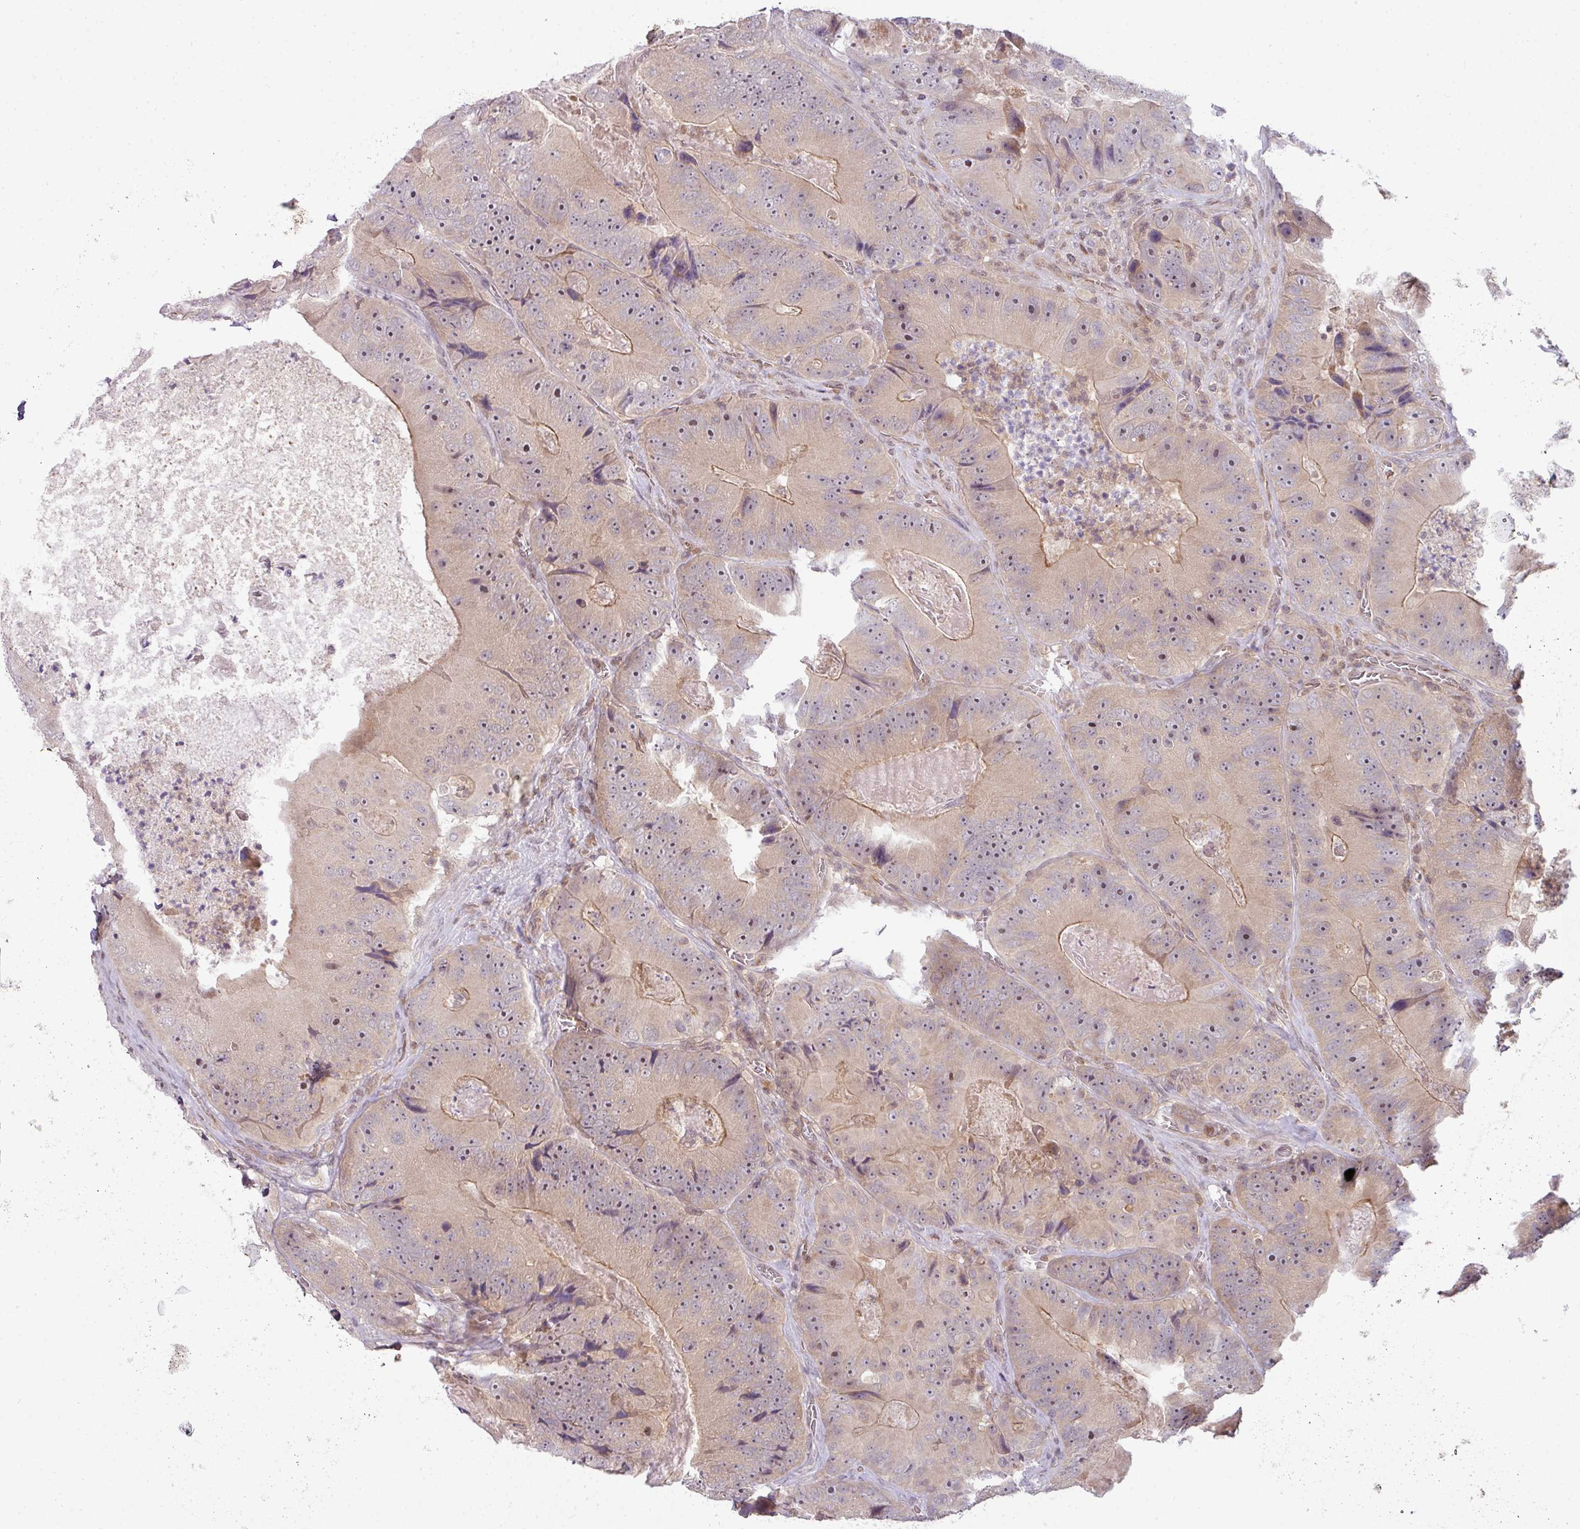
{"staining": {"intensity": "moderate", "quantity": "<25%", "location": "cytoplasmic/membranous,nuclear"}, "tissue": "colorectal cancer", "cell_type": "Tumor cells", "image_type": "cancer", "snomed": [{"axis": "morphology", "description": "Adenocarcinoma, NOS"}, {"axis": "topography", "description": "Colon"}], "caption": "This image shows colorectal adenocarcinoma stained with immunohistochemistry (IHC) to label a protein in brown. The cytoplasmic/membranous and nuclear of tumor cells show moderate positivity for the protein. Nuclei are counter-stained blue.", "gene": "STAT5A", "patient": {"sex": "female", "age": 86}}